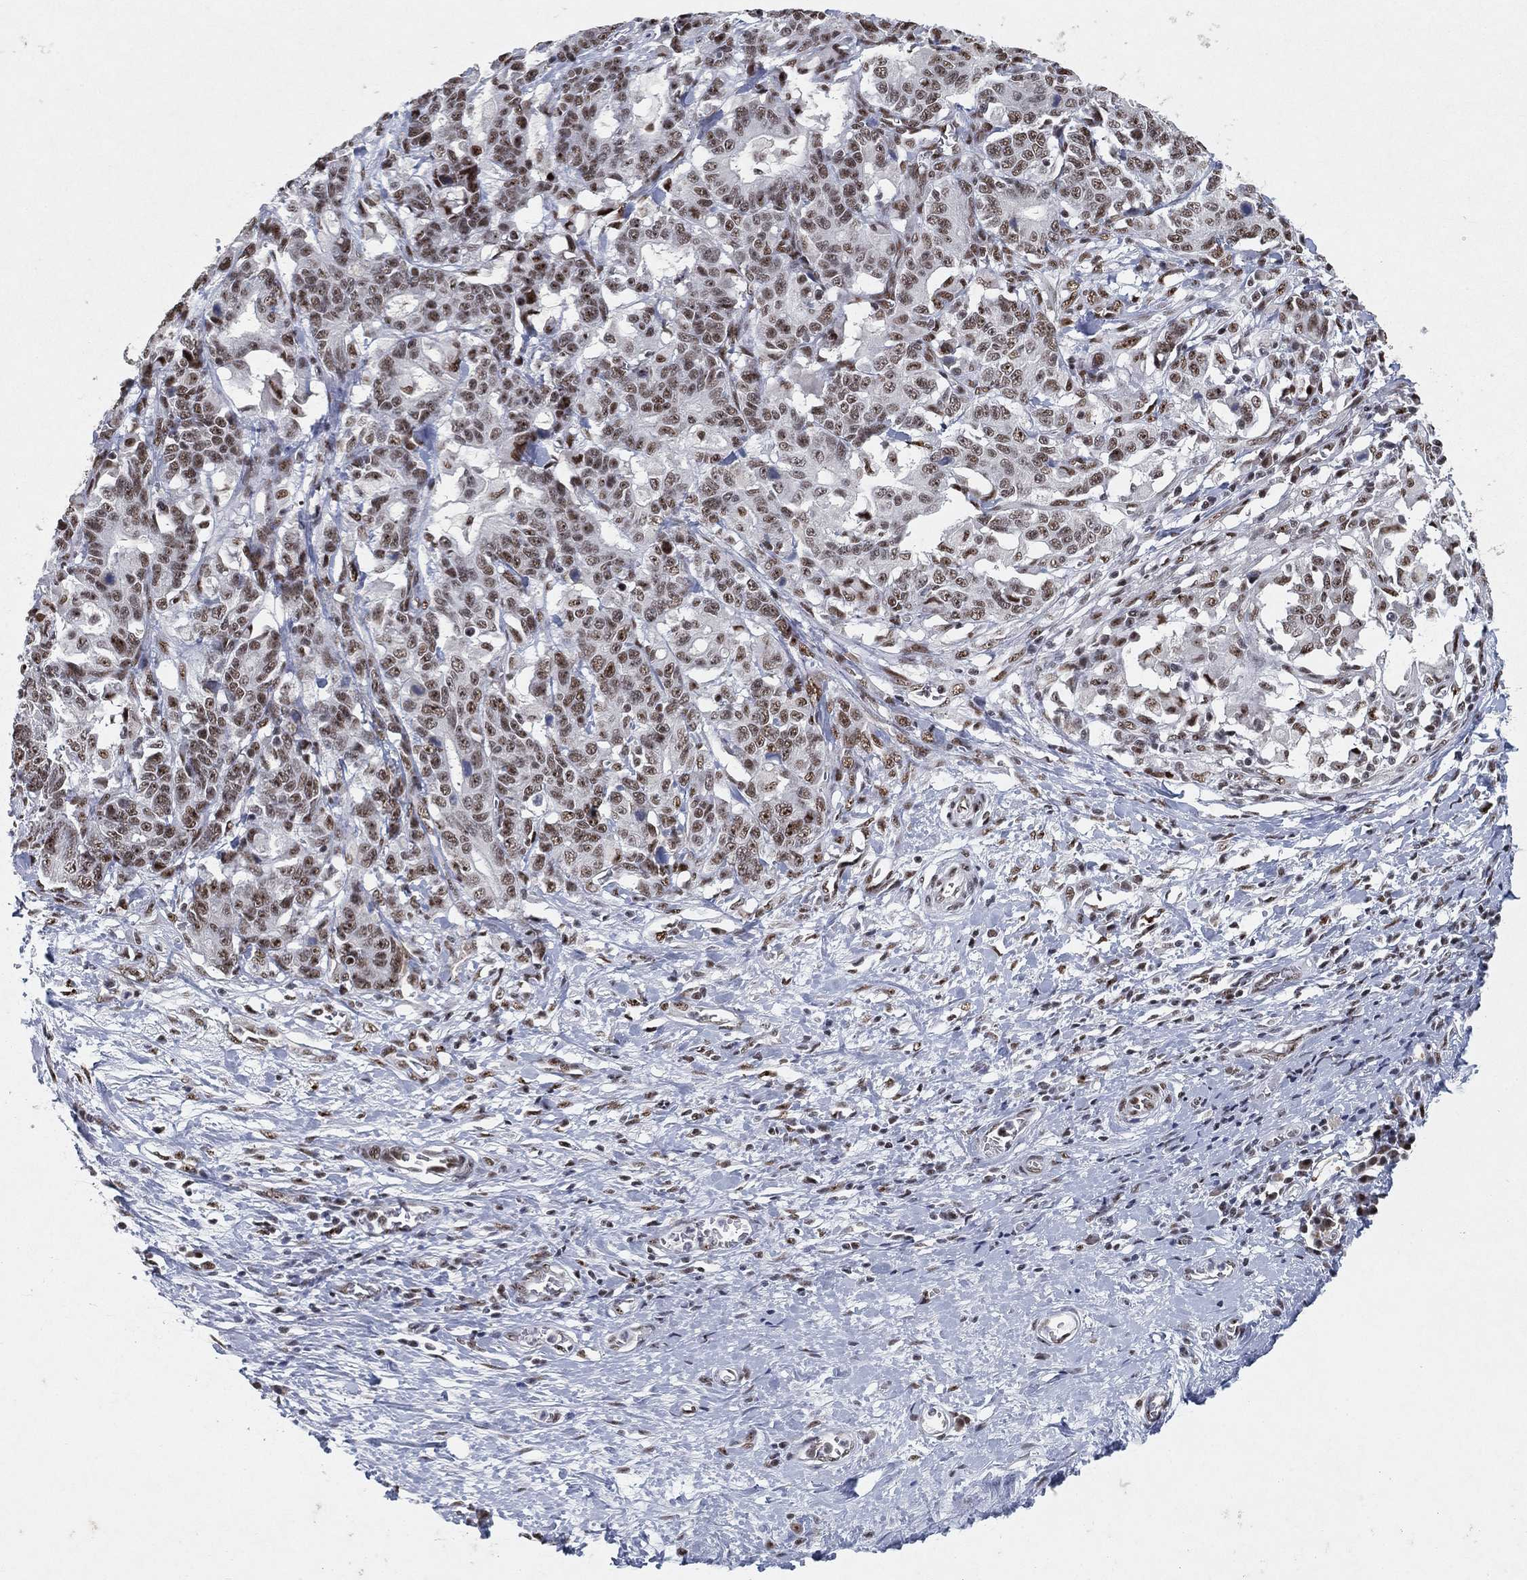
{"staining": {"intensity": "moderate", "quantity": "25%-75%", "location": "nuclear"}, "tissue": "stomach cancer", "cell_type": "Tumor cells", "image_type": "cancer", "snomed": [{"axis": "morphology", "description": "Normal tissue, NOS"}, {"axis": "morphology", "description": "Adenocarcinoma, NOS"}, {"axis": "topography", "description": "Stomach"}], "caption": "Immunohistochemistry of stomach adenocarcinoma exhibits medium levels of moderate nuclear expression in about 25%-75% of tumor cells.", "gene": "DDX27", "patient": {"sex": "female", "age": 64}}